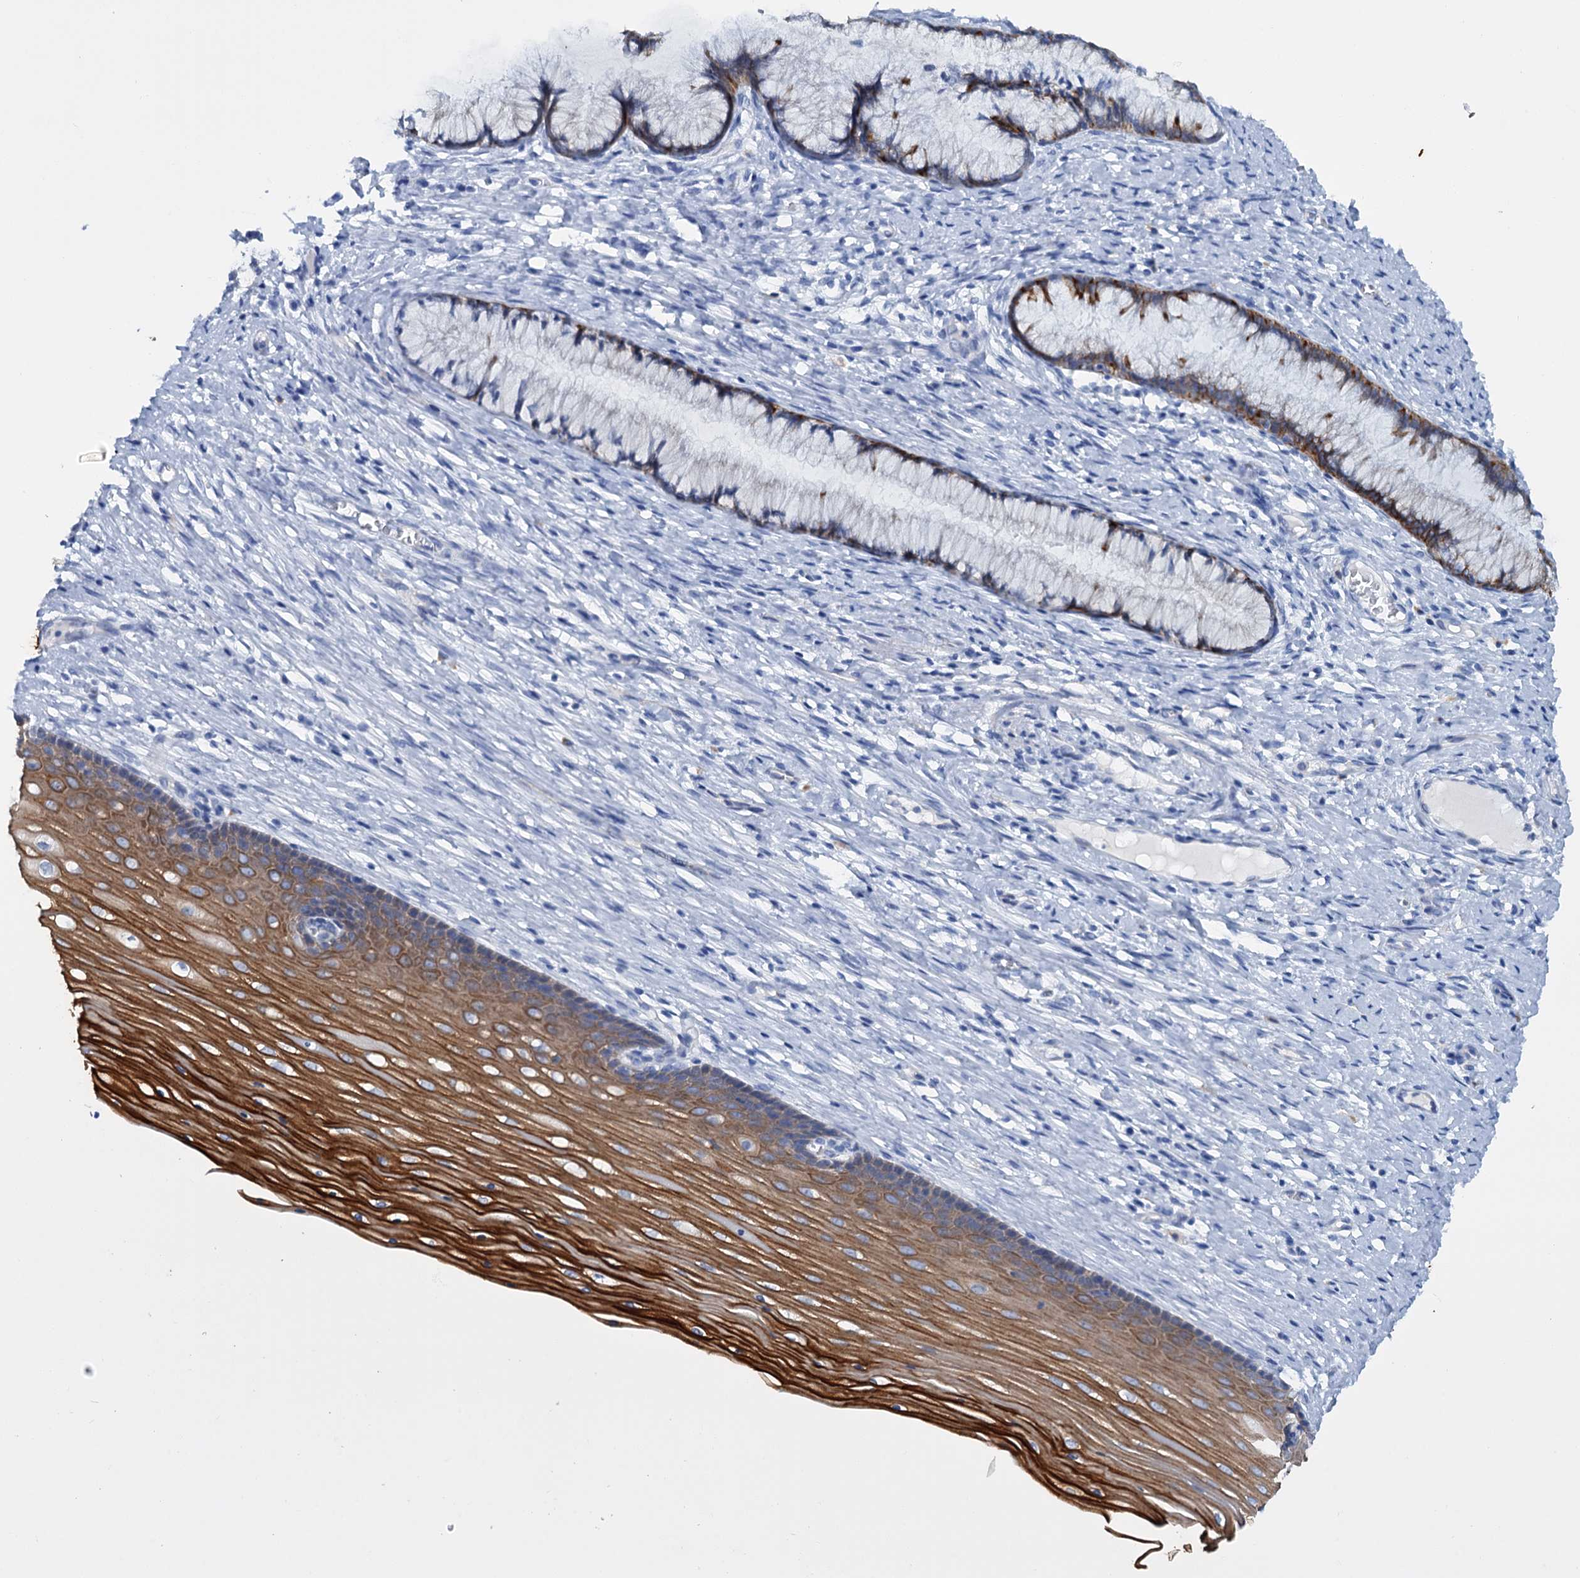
{"staining": {"intensity": "moderate", "quantity": "25%-75%", "location": "cytoplasmic/membranous"}, "tissue": "cervix", "cell_type": "Glandular cells", "image_type": "normal", "snomed": [{"axis": "morphology", "description": "Normal tissue, NOS"}, {"axis": "topography", "description": "Cervix"}], "caption": "The micrograph demonstrates staining of unremarkable cervix, revealing moderate cytoplasmic/membranous protein positivity (brown color) within glandular cells. The staining is performed using DAB (3,3'-diaminobenzidine) brown chromogen to label protein expression. The nuclei are counter-stained blue using hematoxylin.", "gene": "FAAP20", "patient": {"sex": "female", "age": 42}}